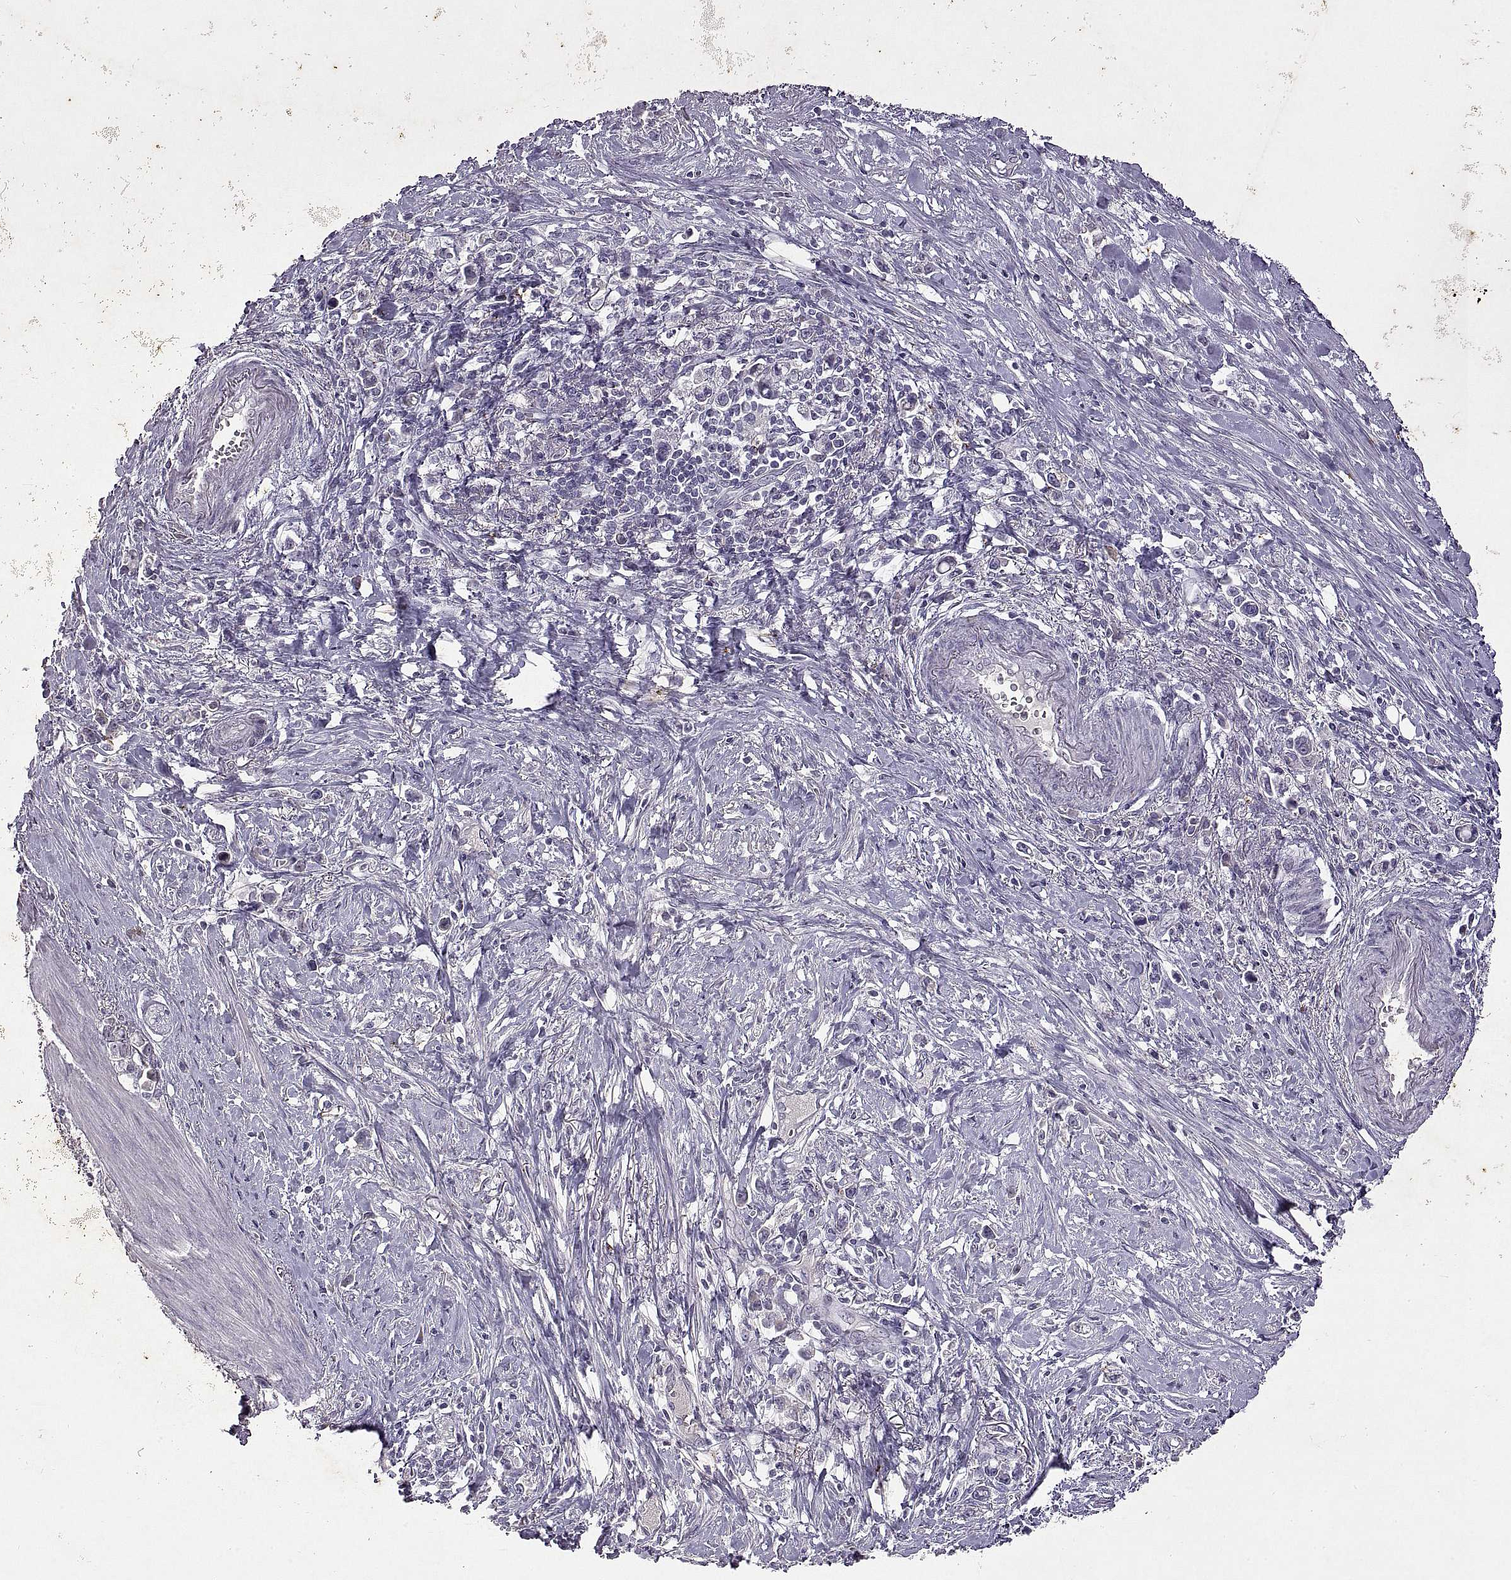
{"staining": {"intensity": "negative", "quantity": "none", "location": "none"}, "tissue": "stomach cancer", "cell_type": "Tumor cells", "image_type": "cancer", "snomed": [{"axis": "morphology", "description": "Adenocarcinoma, NOS"}, {"axis": "topography", "description": "Stomach"}], "caption": "The micrograph reveals no significant staining in tumor cells of stomach adenocarcinoma. The staining was performed using DAB to visualize the protein expression in brown, while the nuclei were stained in blue with hematoxylin (Magnification: 20x).", "gene": "DEFB136", "patient": {"sex": "male", "age": 63}}